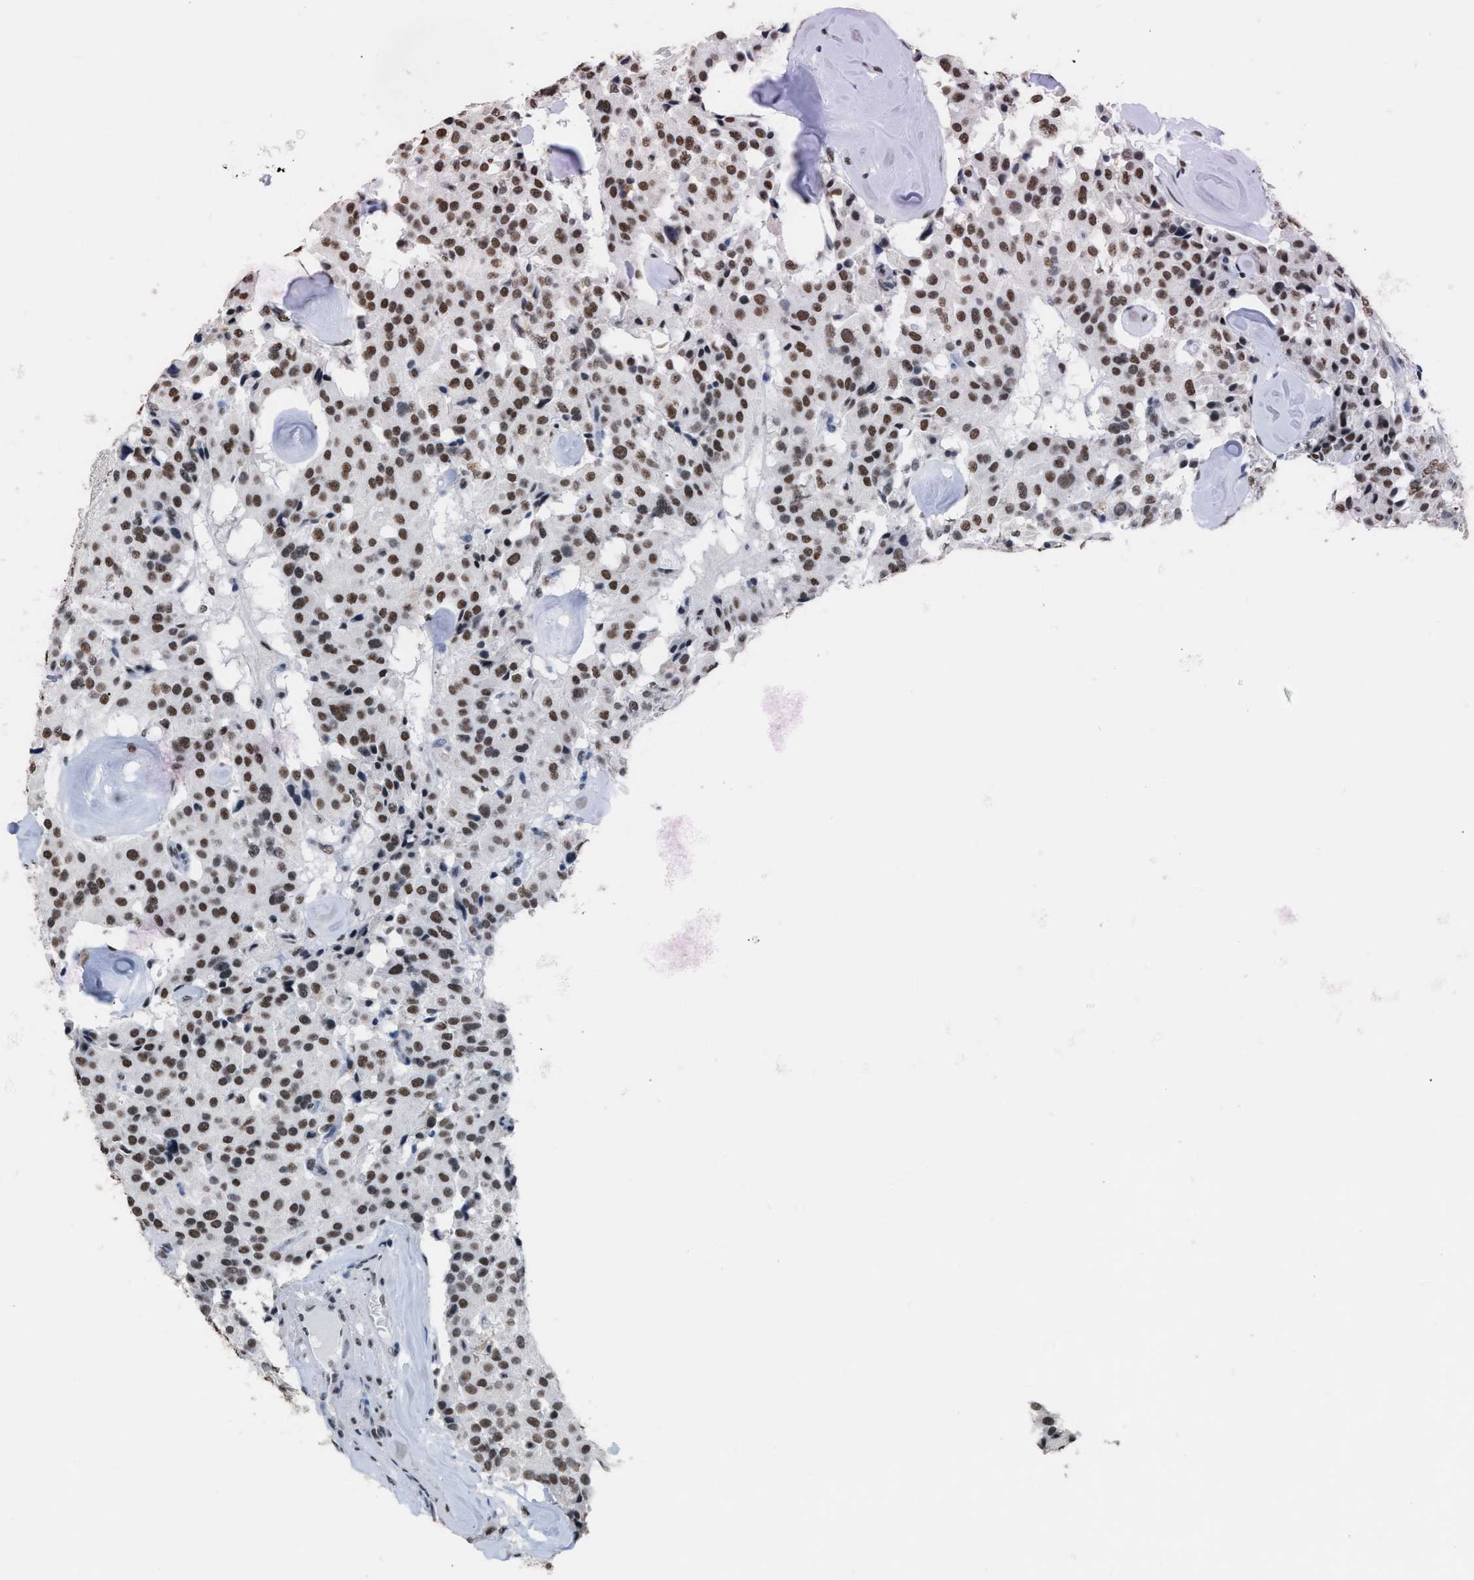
{"staining": {"intensity": "strong", "quantity": ">75%", "location": "nuclear"}, "tissue": "carcinoid", "cell_type": "Tumor cells", "image_type": "cancer", "snomed": [{"axis": "morphology", "description": "Carcinoid, malignant, NOS"}, {"axis": "topography", "description": "Lung"}], "caption": "Human carcinoid (malignant) stained for a protein (brown) exhibits strong nuclear positive expression in approximately >75% of tumor cells.", "gene": "CCAR2", "patient": {"sex": "male", "age": 30}}